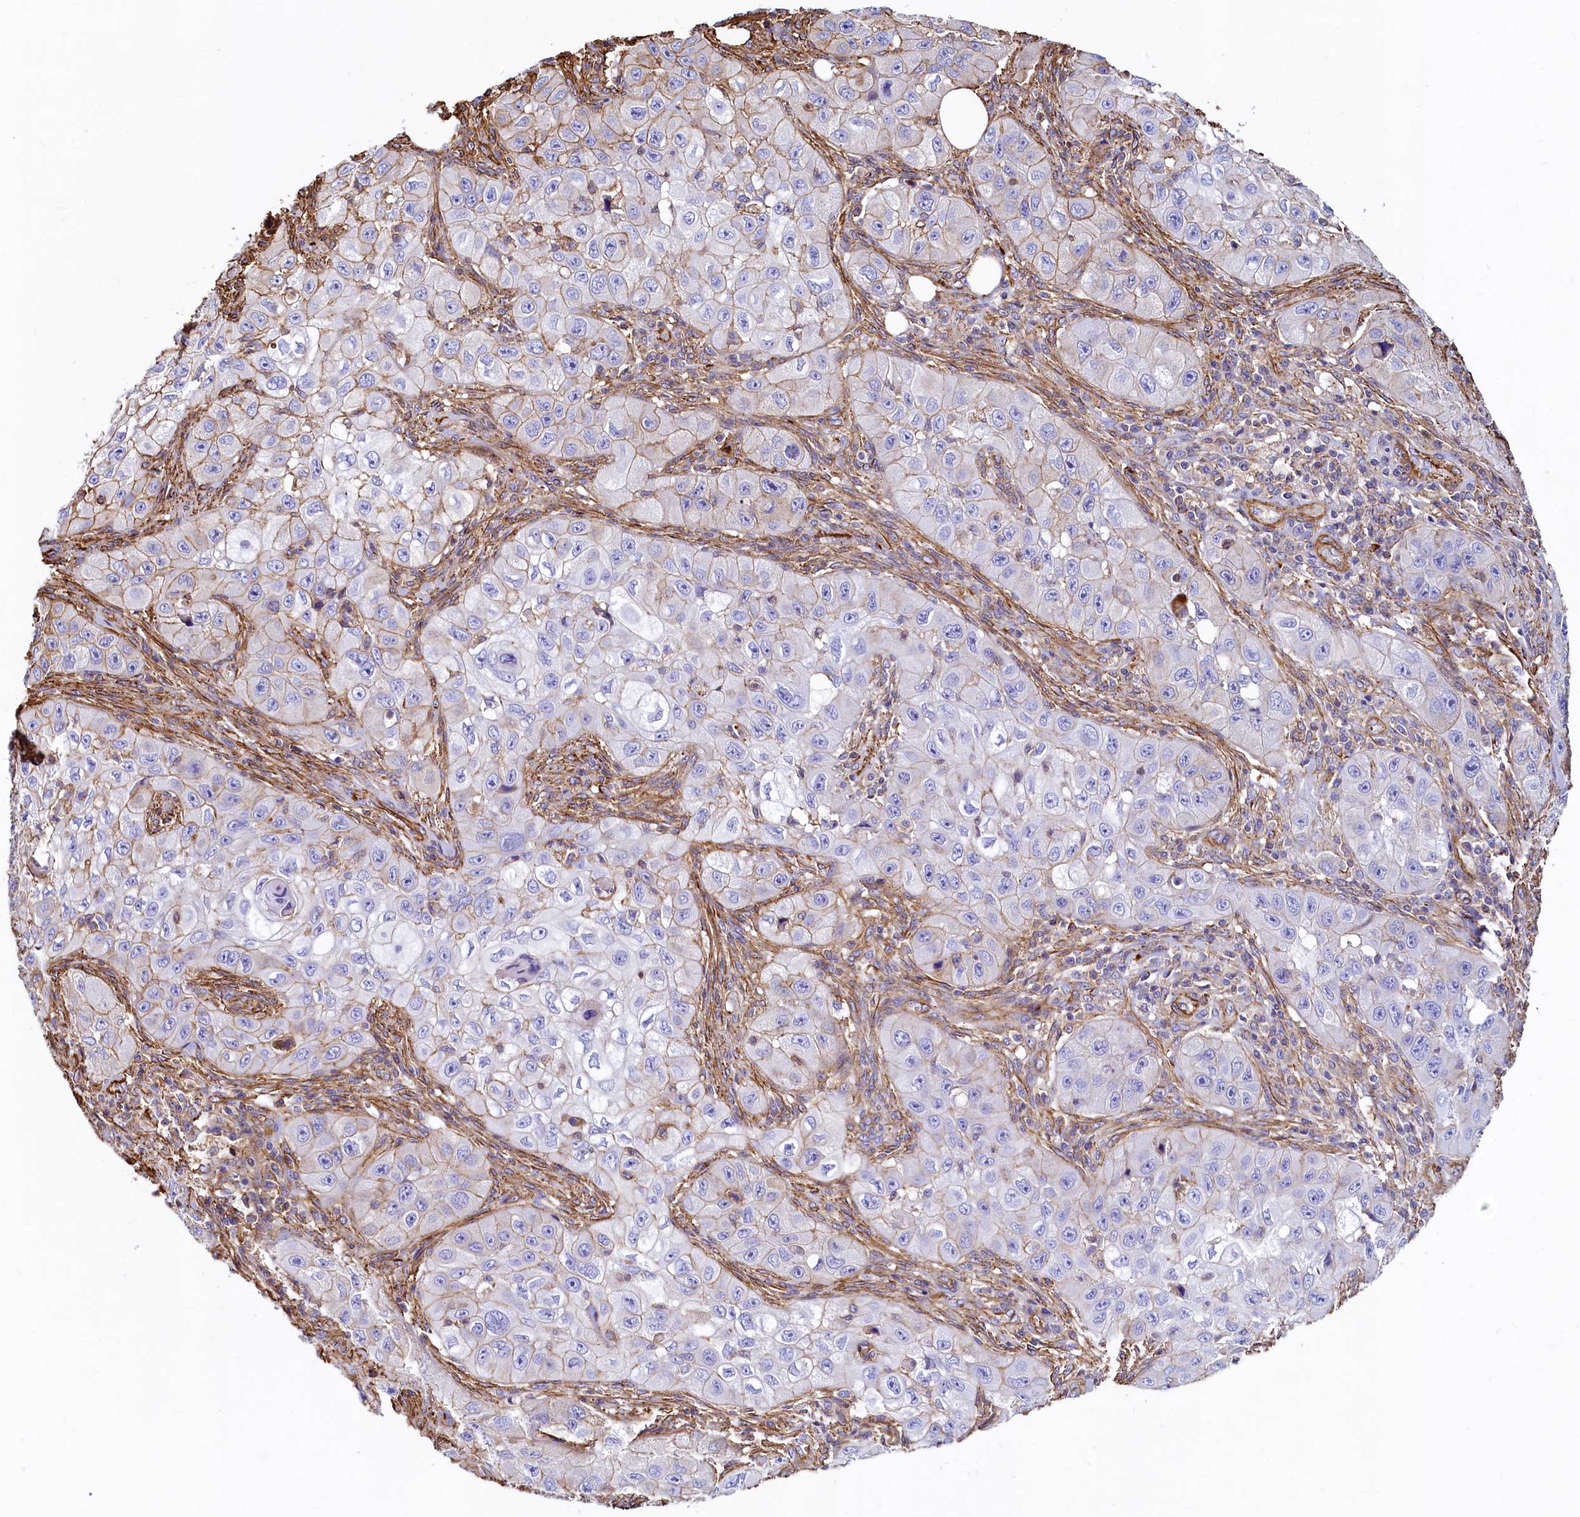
{"staining": {"intensity": "moderate", "quantity": "<25%", "location": "cytoplasmic/membranous"}, "tissue": "skin cancer", "cell_type": "Tumor cells", "image_type": "cancer", "snomed": [{"axis": "morphology", "description": "Squamous cell carcinoma, NOS"}, {"axis": "topography", "description": "Skin"}, {"axis": "topography", "description": "Subcutis"}], "caption": "Protein staining of skin cancer tissue shows moderate cytoplasmic/membranous staining in approximately <25% of tumor cells. (Brightfield microscopy of DAB IHC at high magnification).", "gene": "THBS1", "patient": {"sex": "male", "age": 73}}